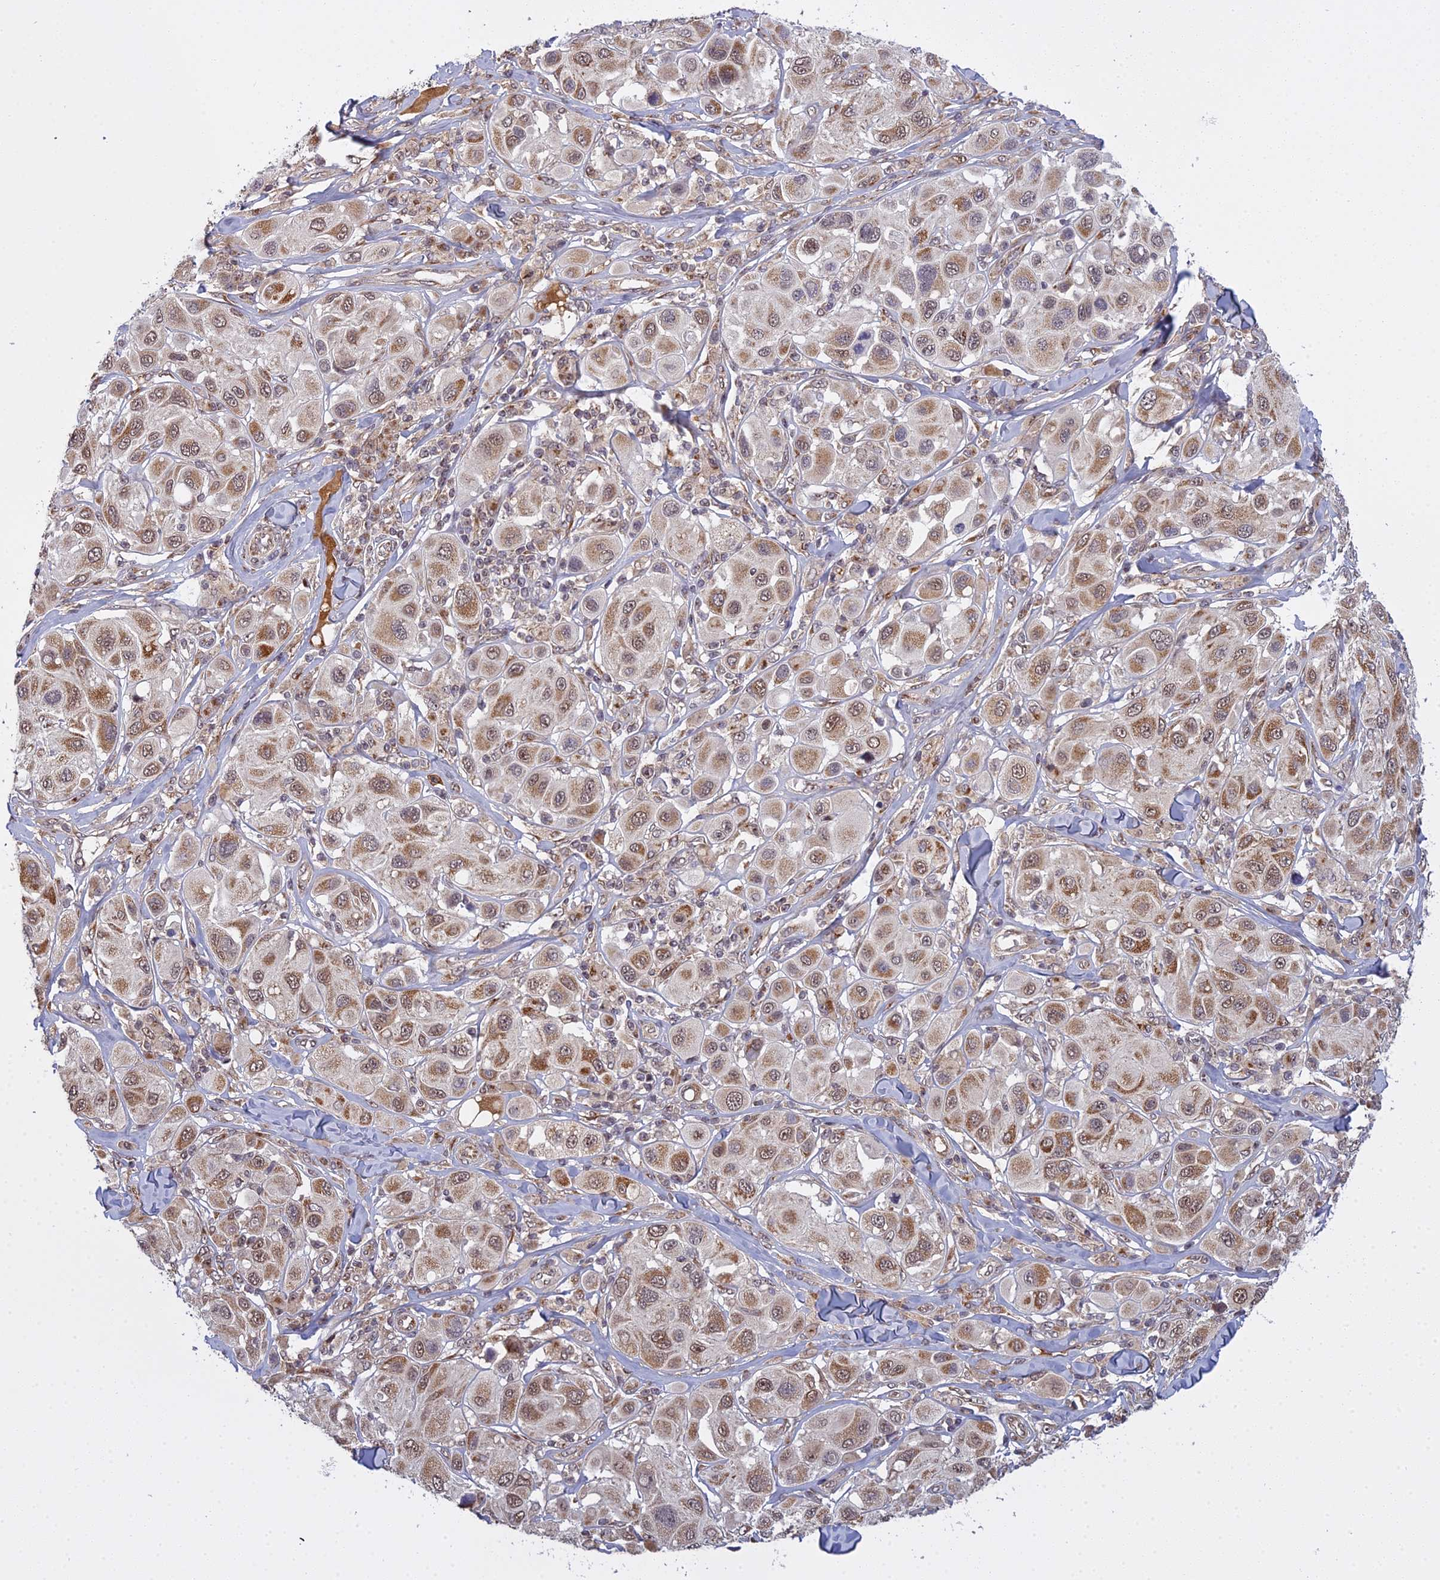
{"staining": {"intensity": "moderate", "quantity": ">75%", "location": "cytoplasmic/membranous,nuclear"}, "tissue": "melanoma", "cell_type": "Tumor cells", "image_type": "cancer", "snomed": [{"axis": "morphology", "description": "Malignant melanoma, Metastatic site"}, {"axis": "topography", "description": "Skin"}], "caption": "Immunohistochemistry staining of melanoma, which shows medium levels of moderate cytoplasmic/membranous and nuclear staining in about >75% of tumor cells indicating moderate cytoplasmic/membranous and nuclear protein staining. The staining was performed using DAB (3,3'-diaminobenzidine) (brown) for protein detection and nuclei were counterstained in hematoxylin (blue).", "gene": "MEOX1", "patient": {"sex": "male", "age": 41}}